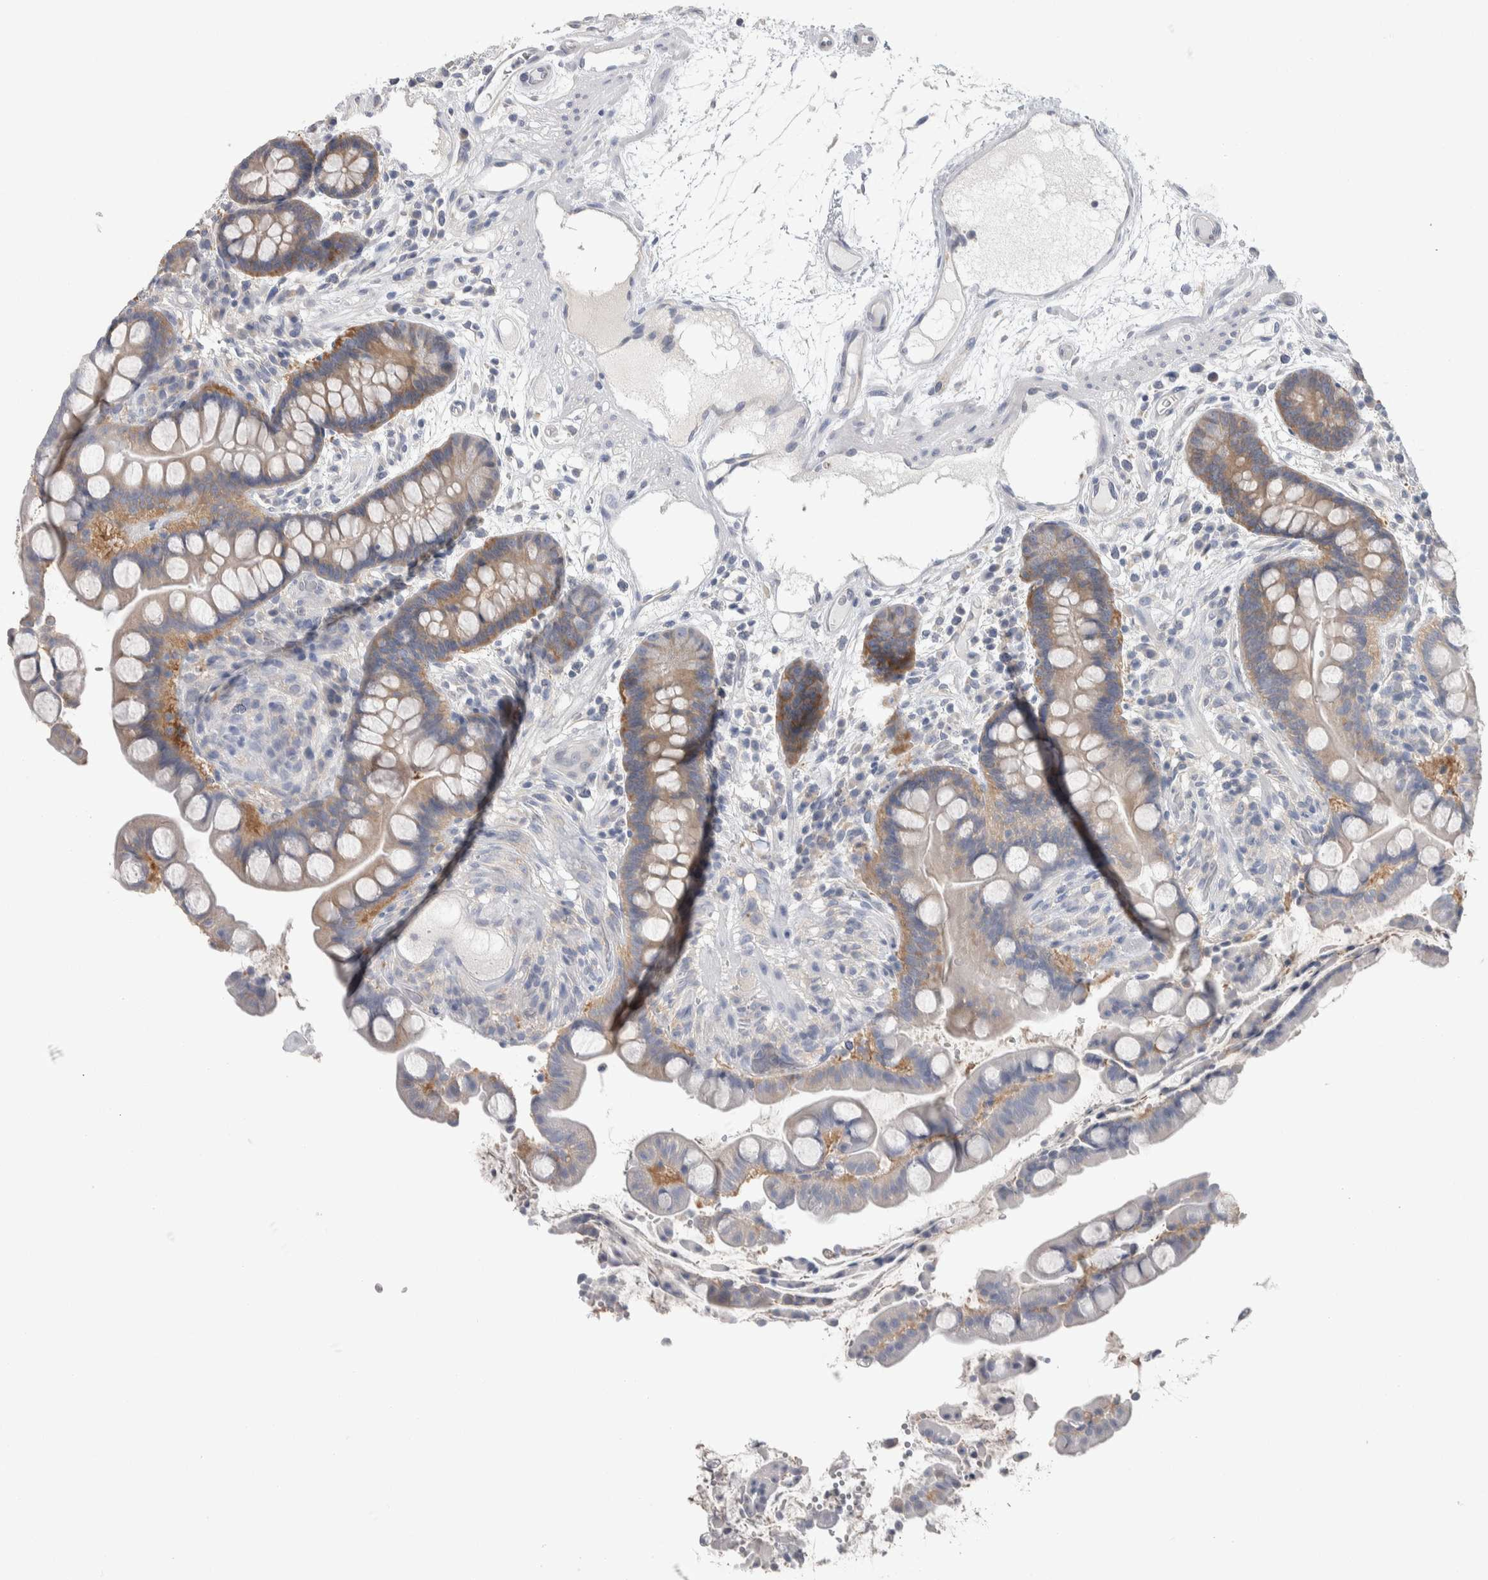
{"staining": {"intensity": "negative", "quantity": "none", "location": "none"}, "tissue": "colon", "cell_type": "Endothelial cells", "image_type": "normal", "snomed": [{"axis": "morphology", "description": "Normal tissue, NOS"}, {"axis": "topography", "description": "Colon"}], "caption": "Immunohistochemistry (IHC) photomicrograph of benign colon stained for a protein (brown), which demonstrates no expression in endothelial cells.", "gene": "GPHN", "patient": {"sex": "male", "age": 73}}